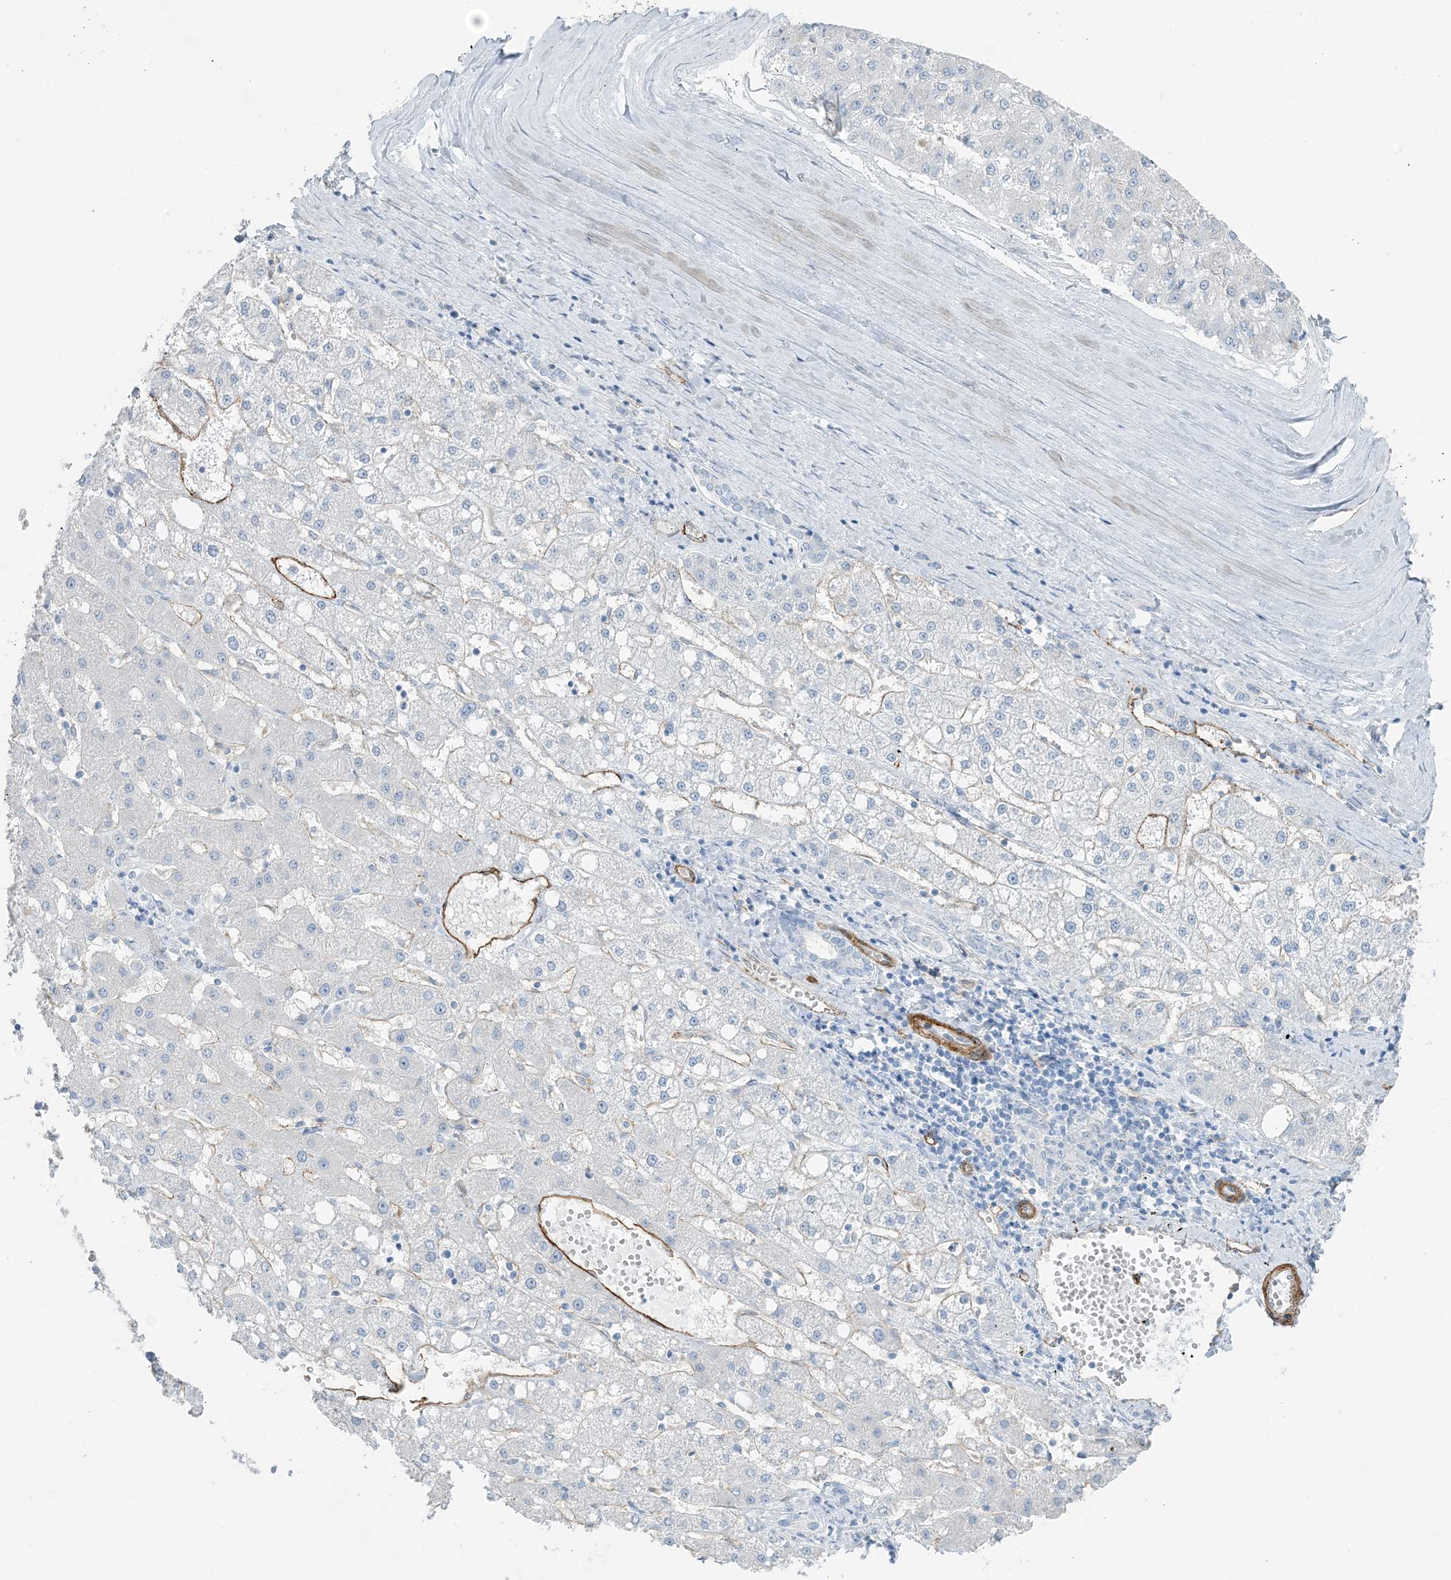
{"staining": {"intensity": "negative", "quantity": "none", "location": "none"}, "tissue": "liver cancer", "cell_type": "Tumor cells", "image_type": "cancer", "snomed": [{"axis": "morphology", "description": "Carcinoma, Hepatocellular, NOS"}, {"axis": "topography", "description": "Liver"}], "caption": "IHC of liver cancer (hepatocellular carcinoma) reveals no staining in tumor cells.", "gene": "PGM5", "patient": {"sex": "male", "age": 67}}